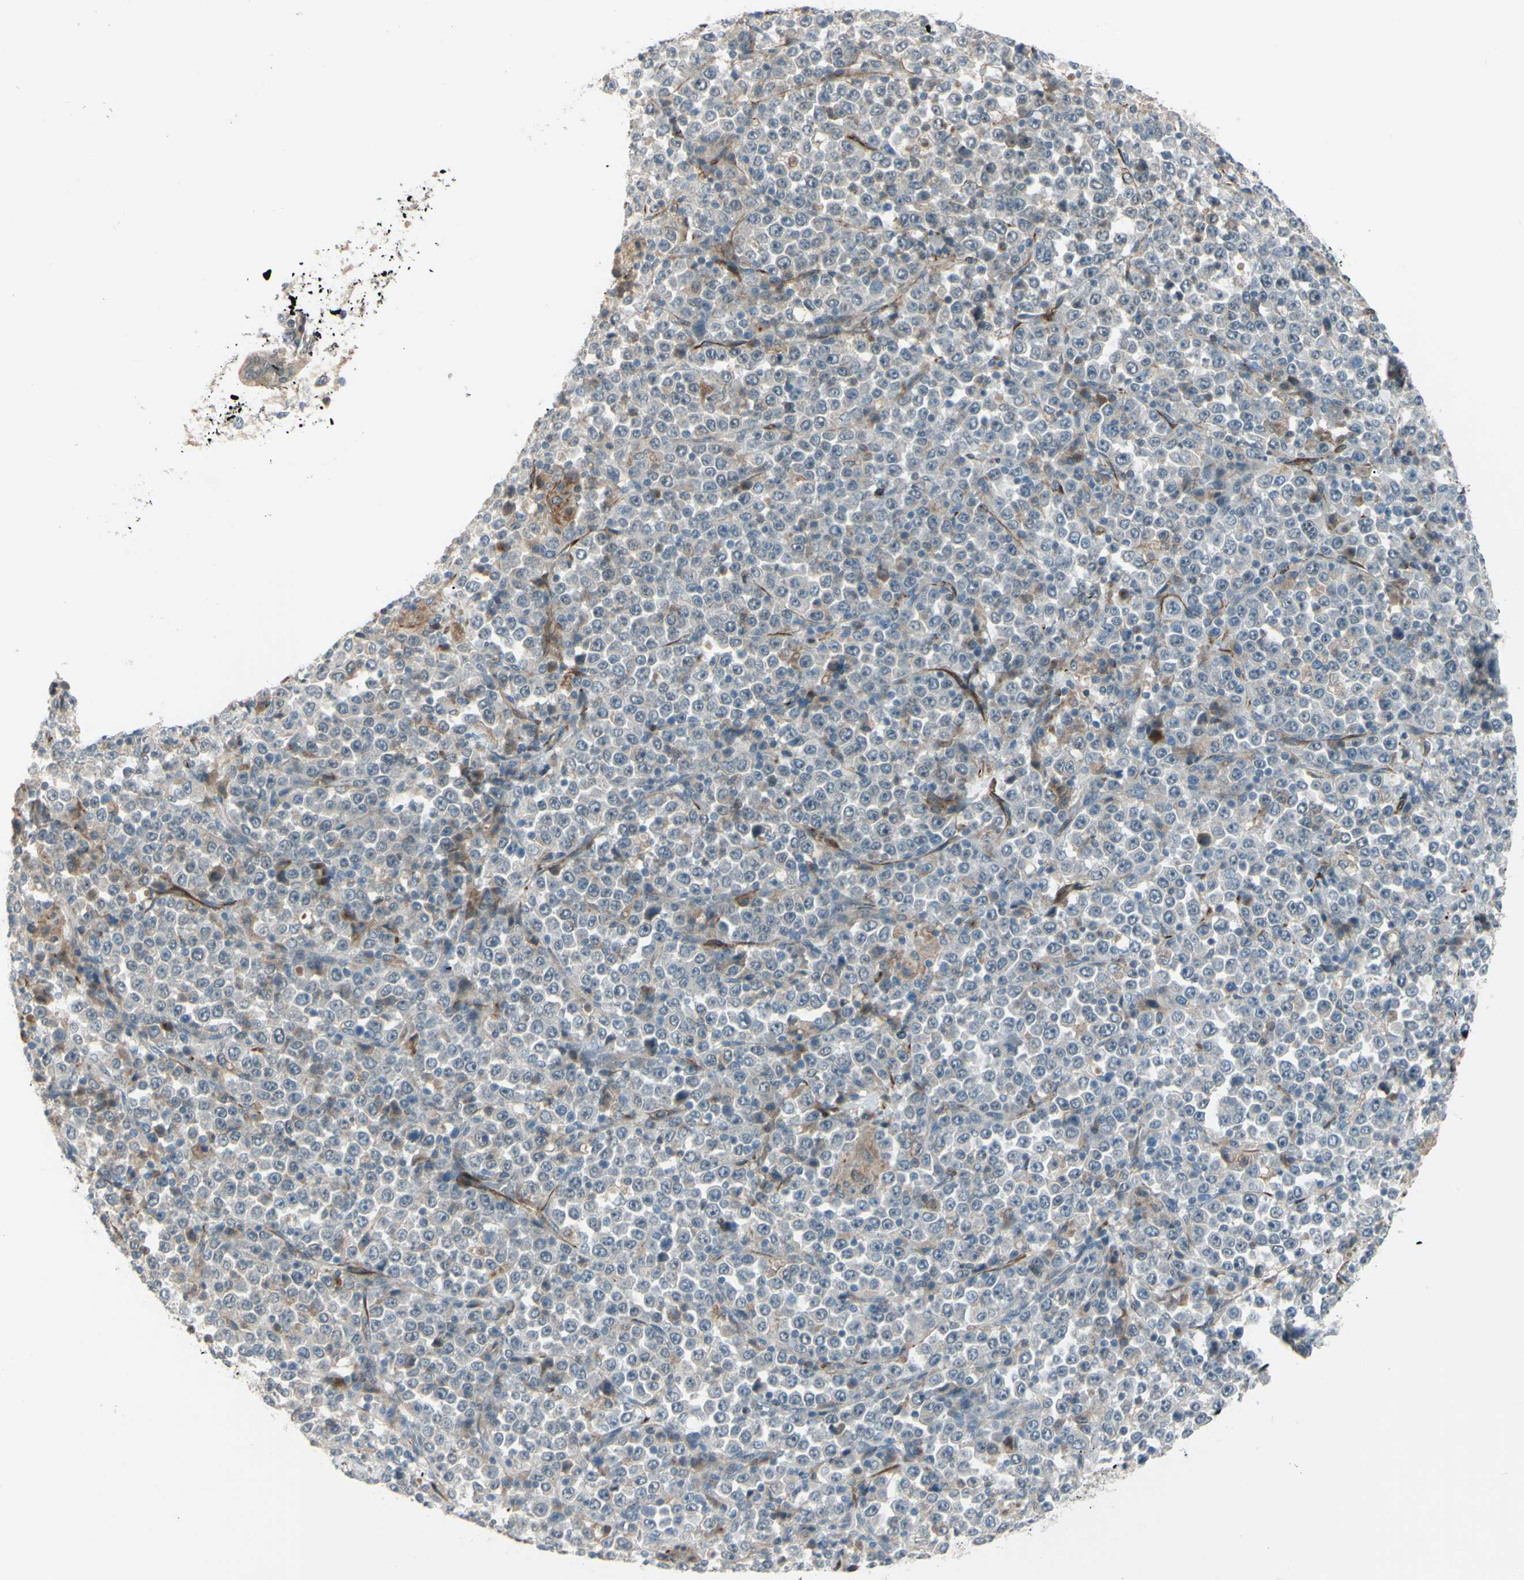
{"staining": {"intensity": "negative", "quantity": "none", "location": "none"}, "tissue": "stomach cancer", "cell_type": "Tumor cells", "image_type": "cancer", "snomed": [{"axis": "morphology", "description": "Normal tissue, NOS"}, {"axis": "morphology", "description": "Adenocarcinoma, NOS"}, {"axis": "topography", "description": "Stomach, upper"}, {"axis": "topography", "description": "Stomach"}], "caption": "Protein analysis of stomach cancer demonstrates no significant expression in tumor cells. (IHC, brightfield microscopy, high magnification).", "gene": "FGFR2", "patient": {"sex": "male", "age": 59}}